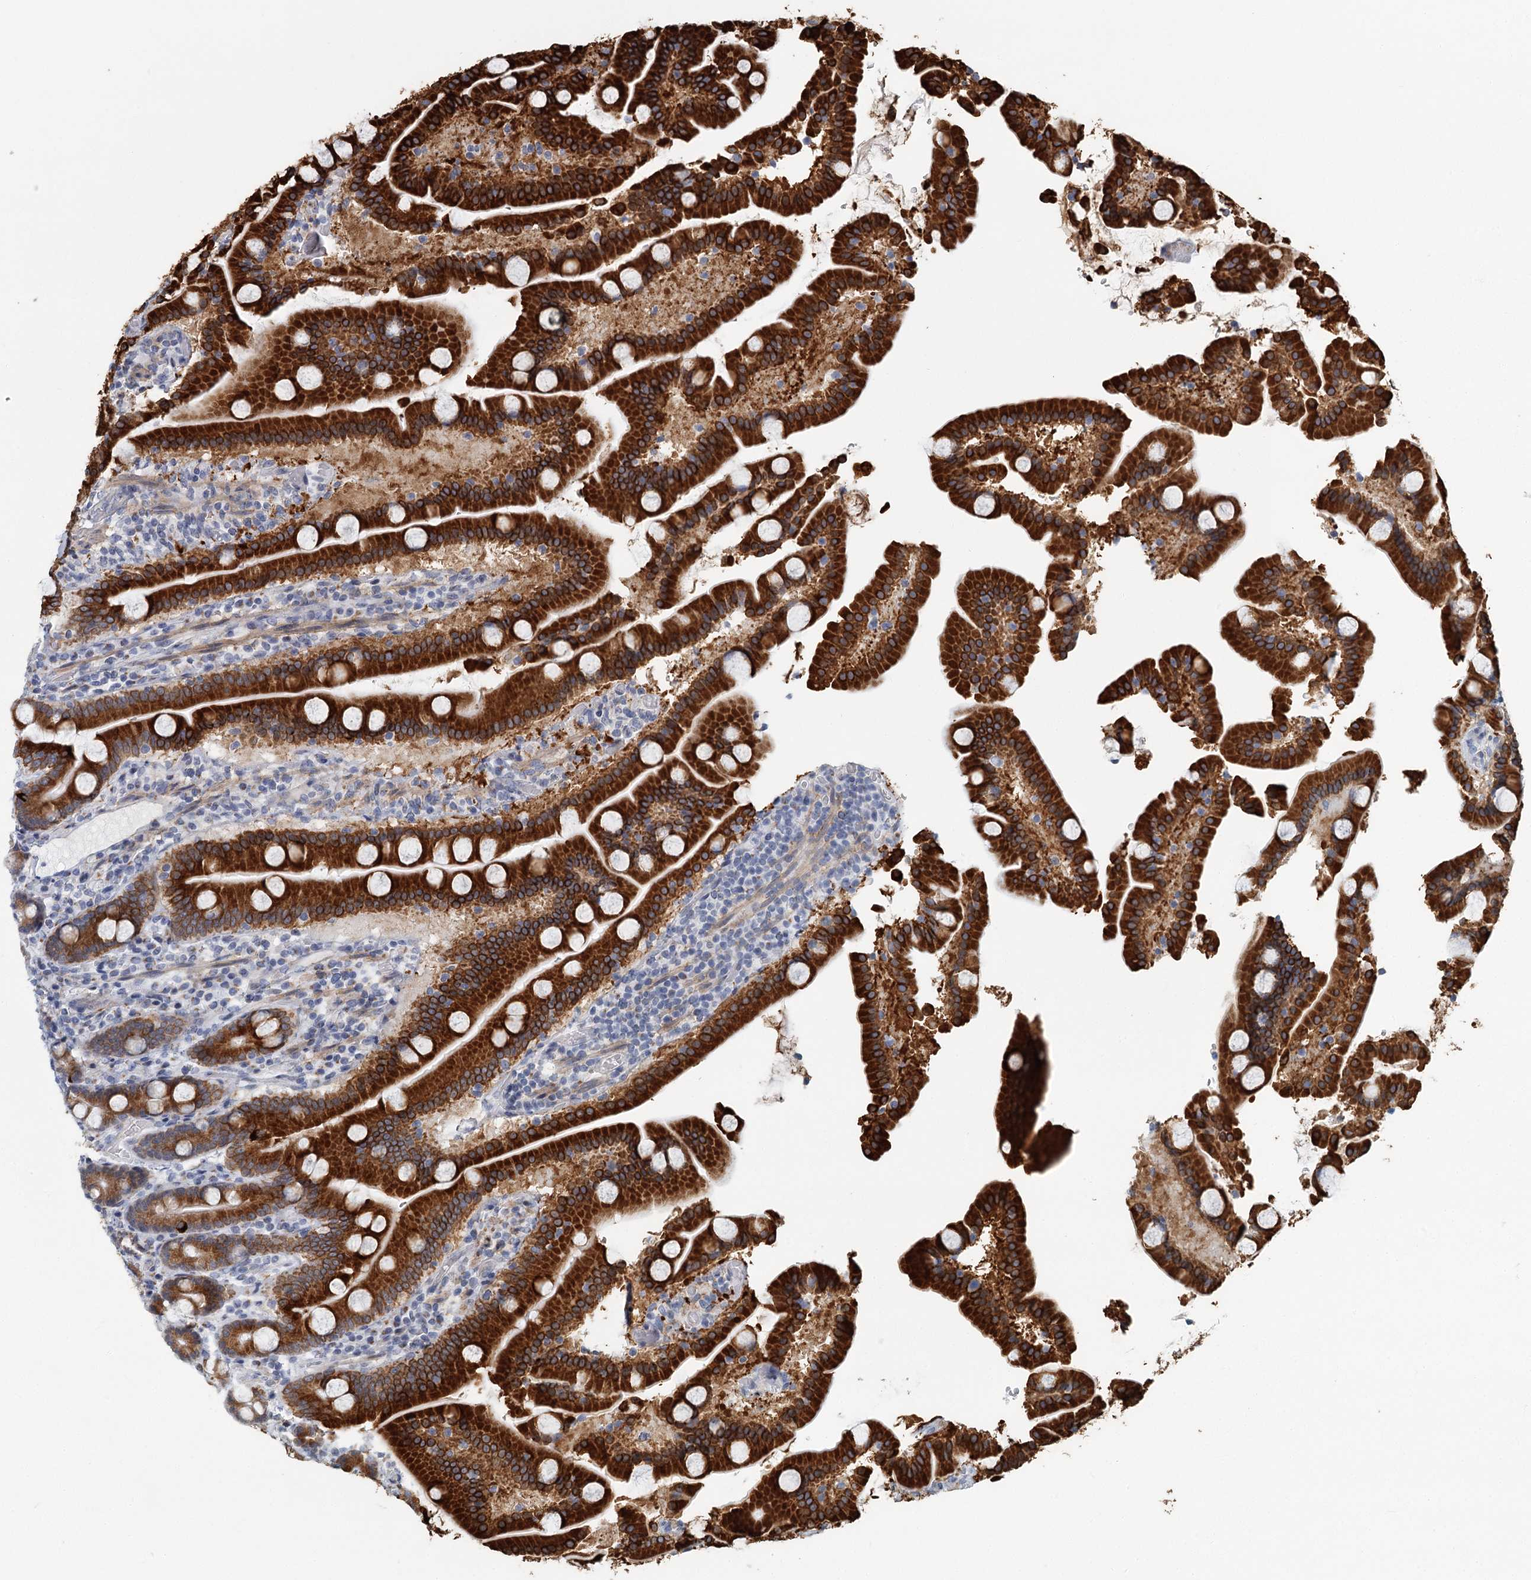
{"staining": {"intensity": "strong", "quantity": ">75%", "location": "cytoplasmic/membranous"}, "tissue": "duodenum", "cell_type": "Glandular cells", "image_type": "normal", "snomed": [{"axis": "morphology", "description": "Normal tissue, NOS"}, {"axis": "topography", "description": "Duodenum"}], "caption": "Protein expression analysis of normal duodenum reveals strong cytoplasmic/membranous expression in approximately >75% of glandular cells.", "gene": "ZNF527", "patient": {"sex": "male", "age": 55}}